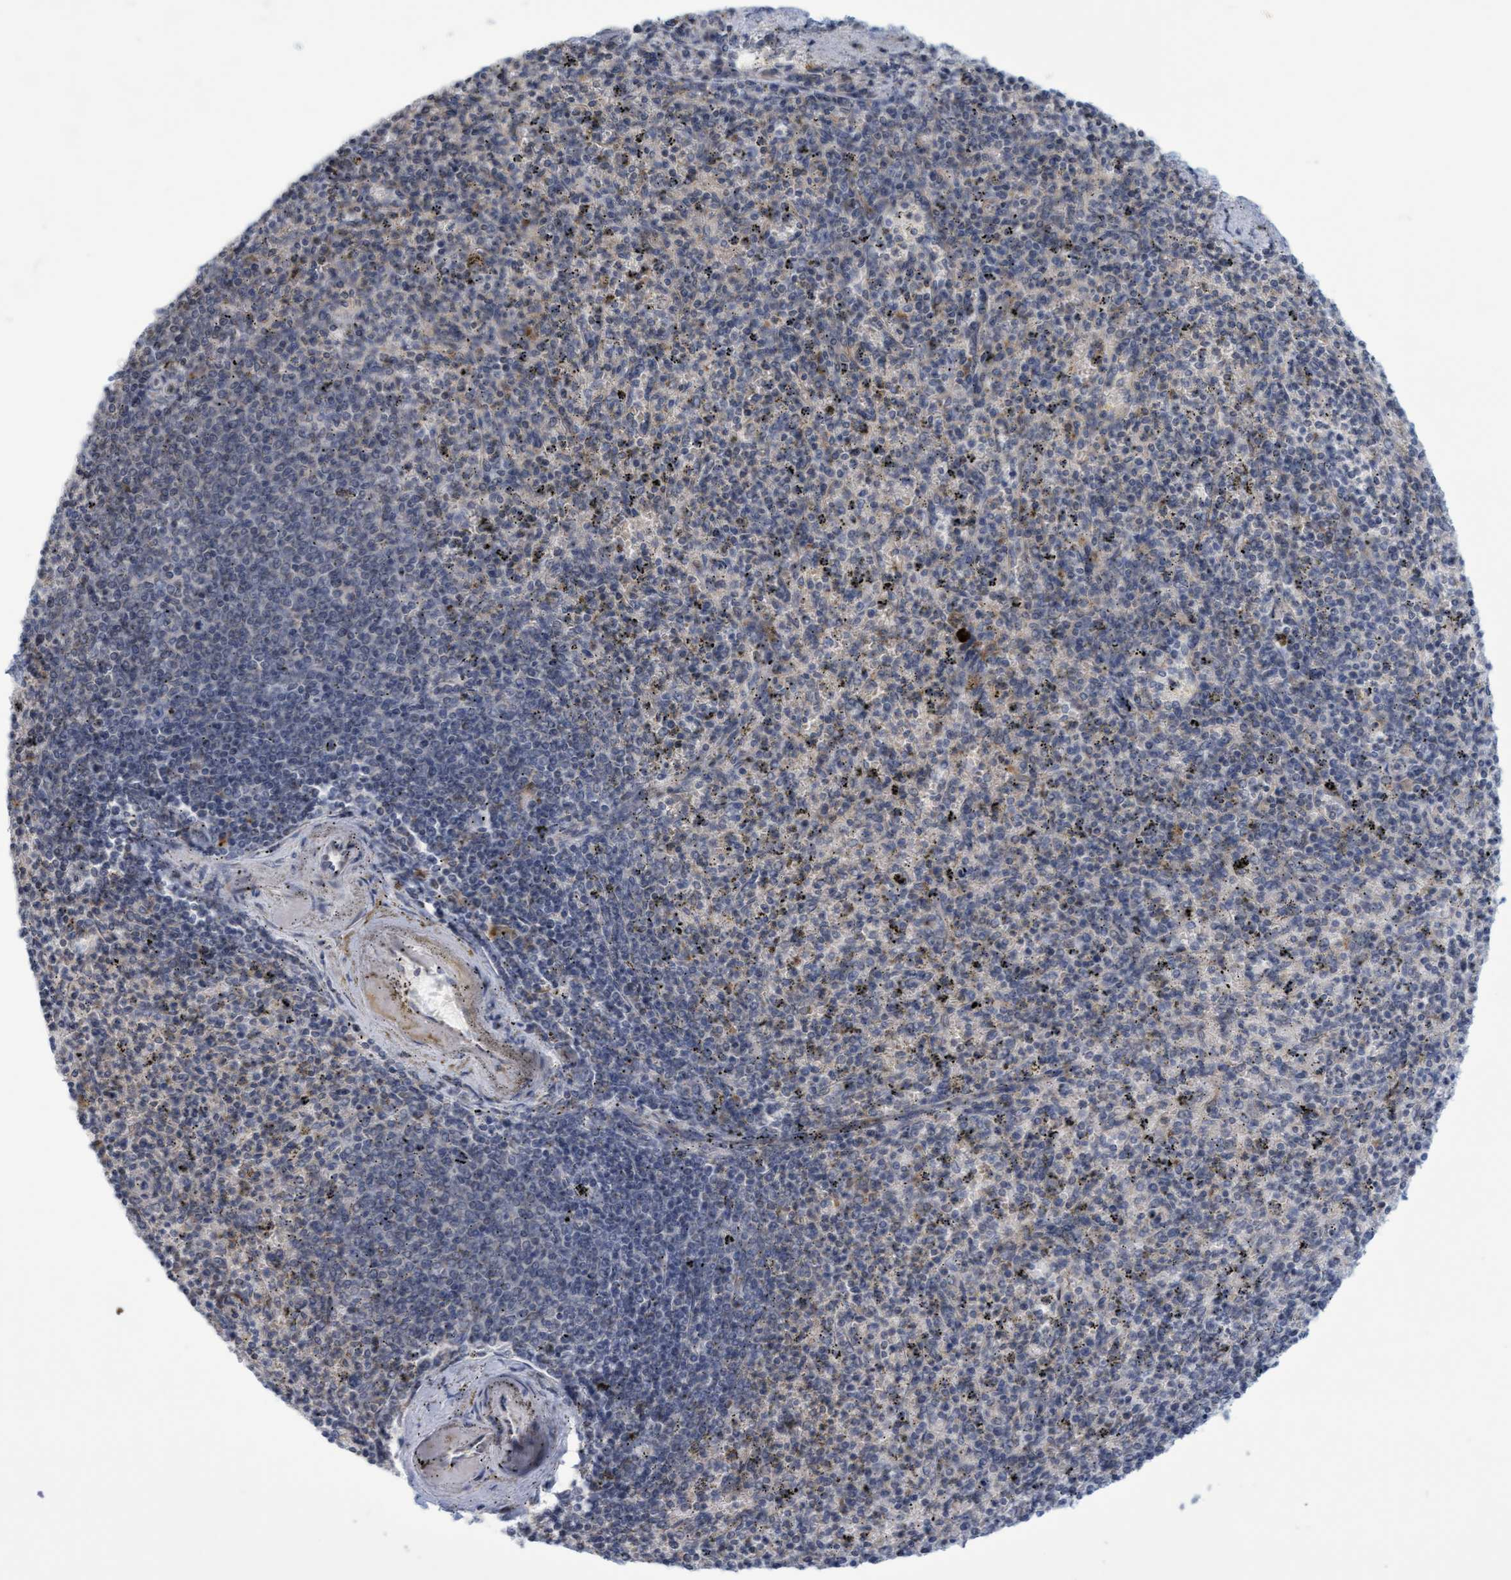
{"staining": {"intensity": "negative", "quantity": "none", "location": "none"}, "tissue": "spleen", "cell_type": "Cells in red pulp", "image_type": "normal", "snomed": [{"axis": "morphology", "description": "Normal tissue, NOS"}, {"axis": "topography", "description": "Spleen"}], "caption": "This is a micrograph of immunohistochemistry (IHC) staining of normal spleen, which shows no positivity in cells in red pulp. Nuclei are stained in blue.", "gene": "SLC28A3", "patient": {"sex": "male", "age": 72}}